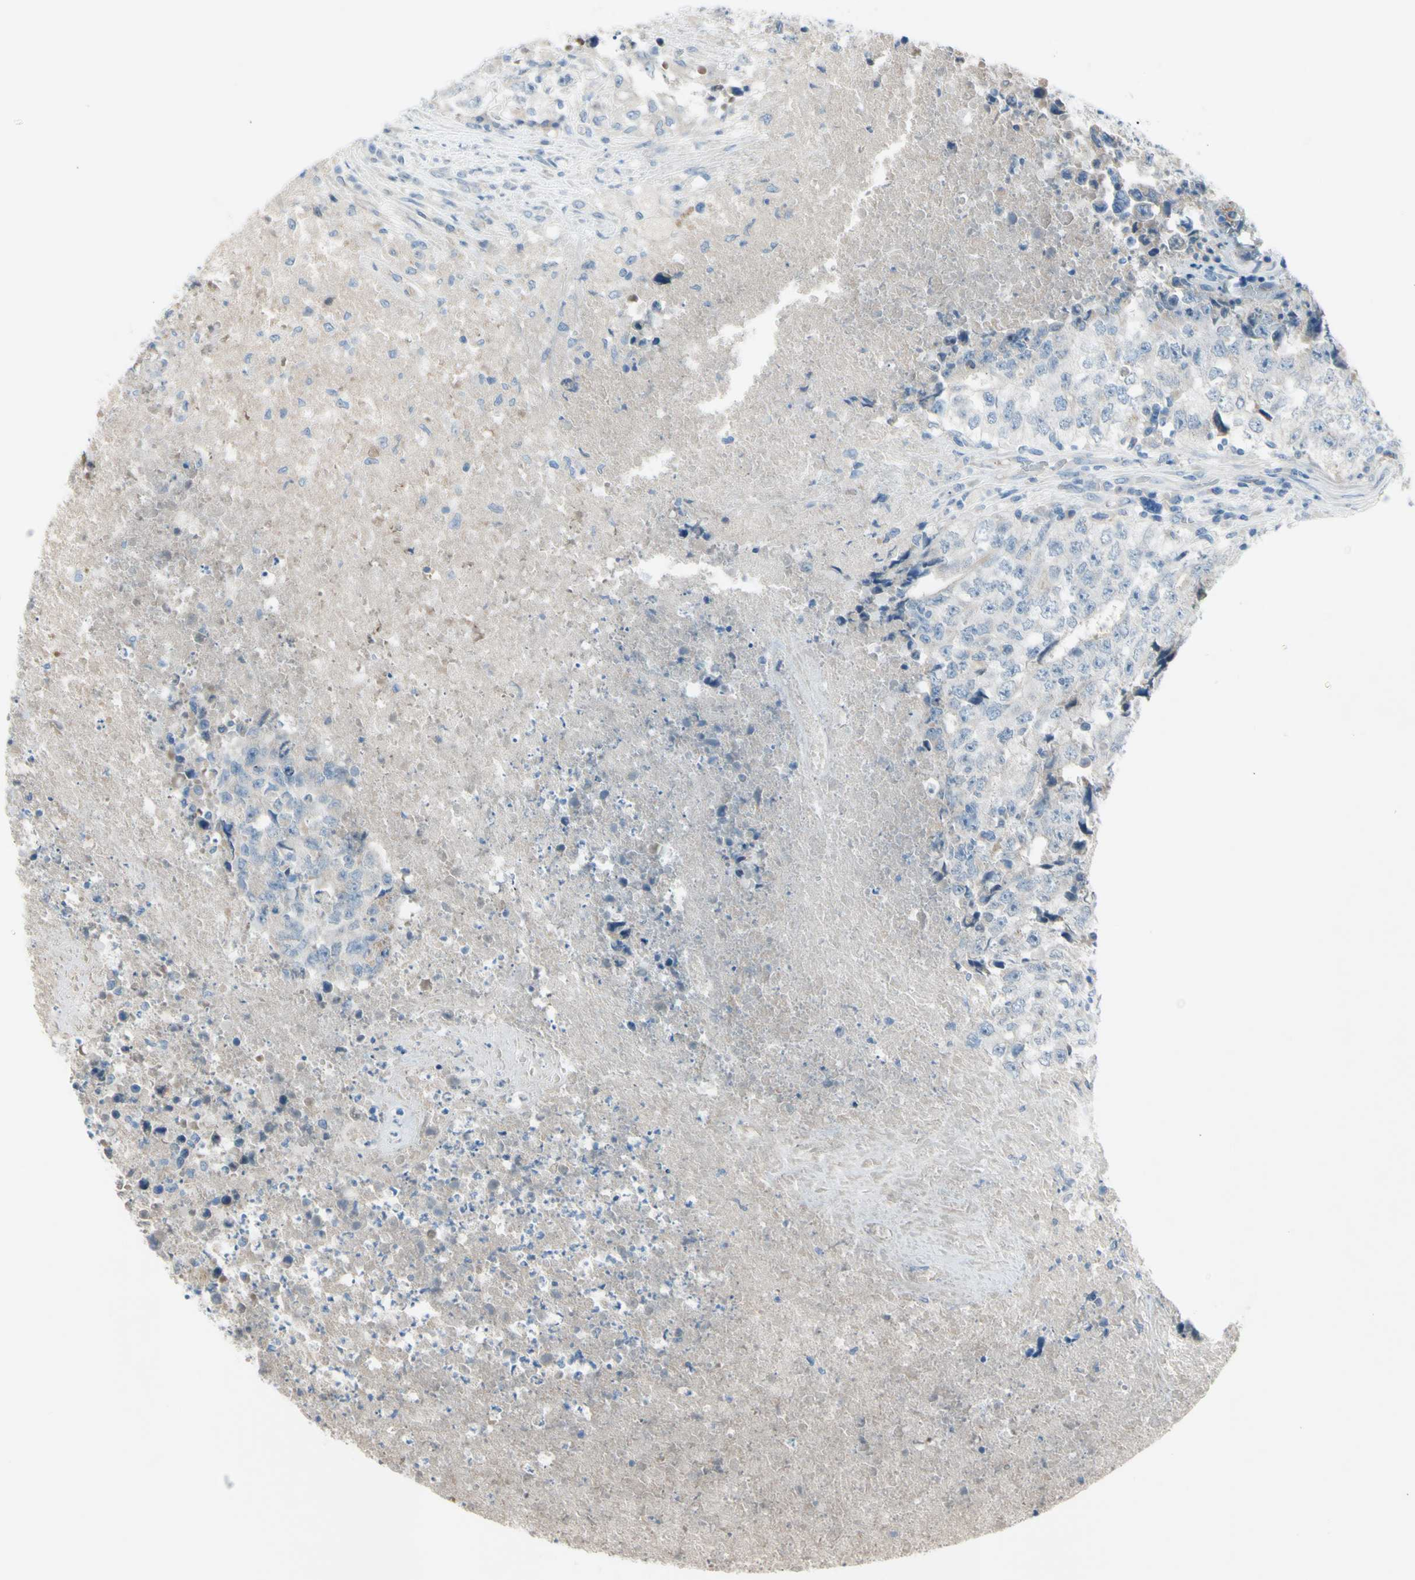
{"staining": {"intensity": "negative", "quantity": "none", "location": "none"}, "tissue": "testis cancer", "cell_type": "Tumor cells", "image_type": "cancer", "snomed": [{"axis": "morphology", "description": "Necrosis, NOS"}, {"axis": "morphology", "description": "Carcinoma, Embryonal, NOS"}, {"axis": "topography", "description": "Testis"}], "caption": "There is no significant staining in tumor cells of testis embryonal carcinoma.", "gene": "ATRN", "patient": {"sex": "male", "age": 19}}